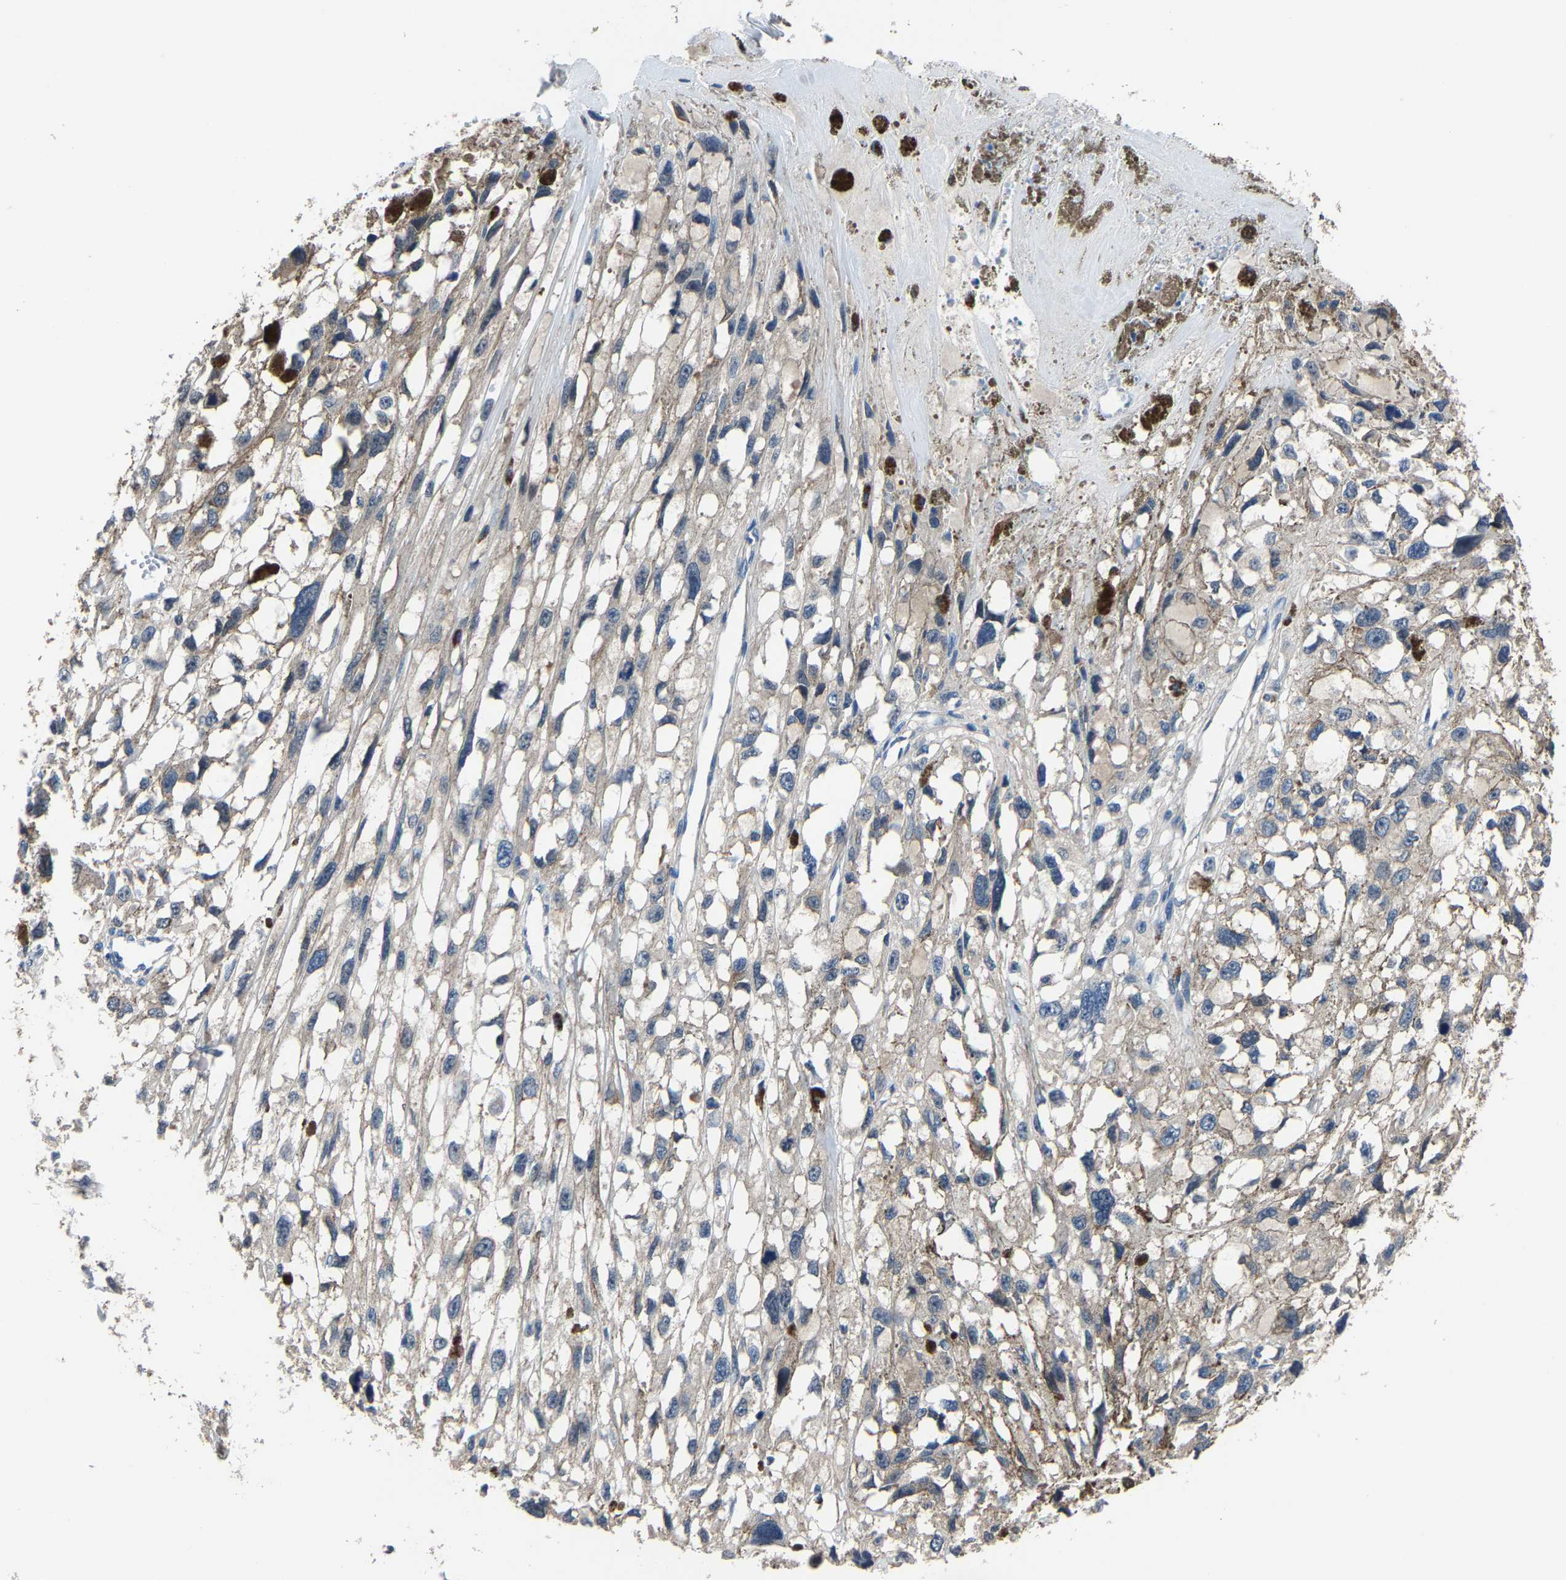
{"staining": {"intensity": "negative", "quantity": "none", "location": "none"}, "tissue": "melanoma", "cell_type": "Tumor cells", "image_type": "cancer", "snomed": [{"axis": "morphology", "description": "Malignant melanoma, Metastatic site"}, {"axis": "topography", "description": "Lymph node"}], "caption": "Malignant melanoma (metastatic site) was stained to show a protein in brown. There is no significant positivity in tumor cells.", "gene": "STRBP", "patient": {"sex": "male", "age": 59}}